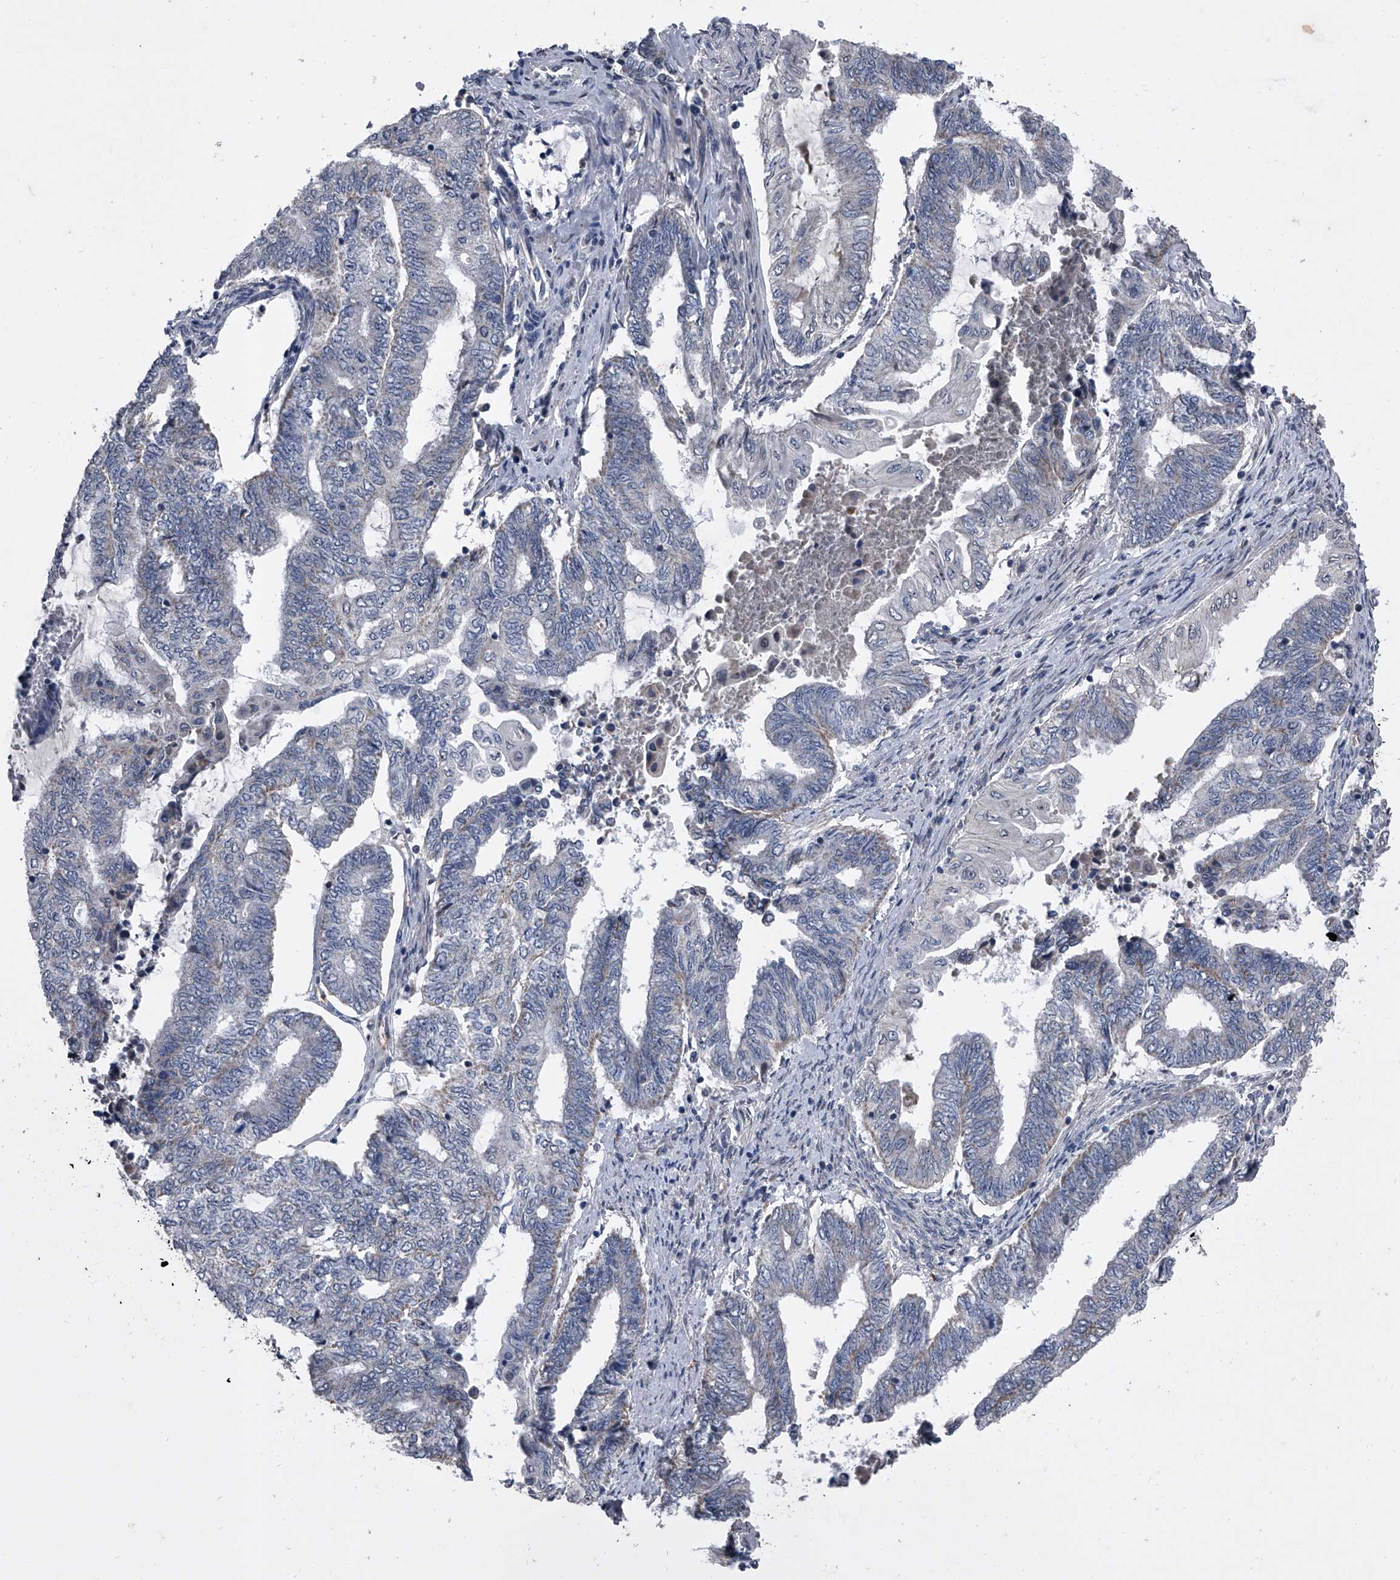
{"staining": {"intensity": "negative", "quantity": "none", "location": "none"}, "tissue": "endometrial cancer", "cell_type": "Tumor cells", "image_type": "cancer", "snomed": [{"axis": "morphology", "description": "Adenocarcinoma, NOS"}, {"axis": "topography", "description": "Uterus"}, {"axis": "topography", "description": "Endometrium"}], "caption": "A photomicrograph of endometrial cancer (adenocarcinoma) stained for a protein exhibits no brown staining in tumor cells.", "gene": "CEP85L", "patient": {"sex": "female", "age": 70}}